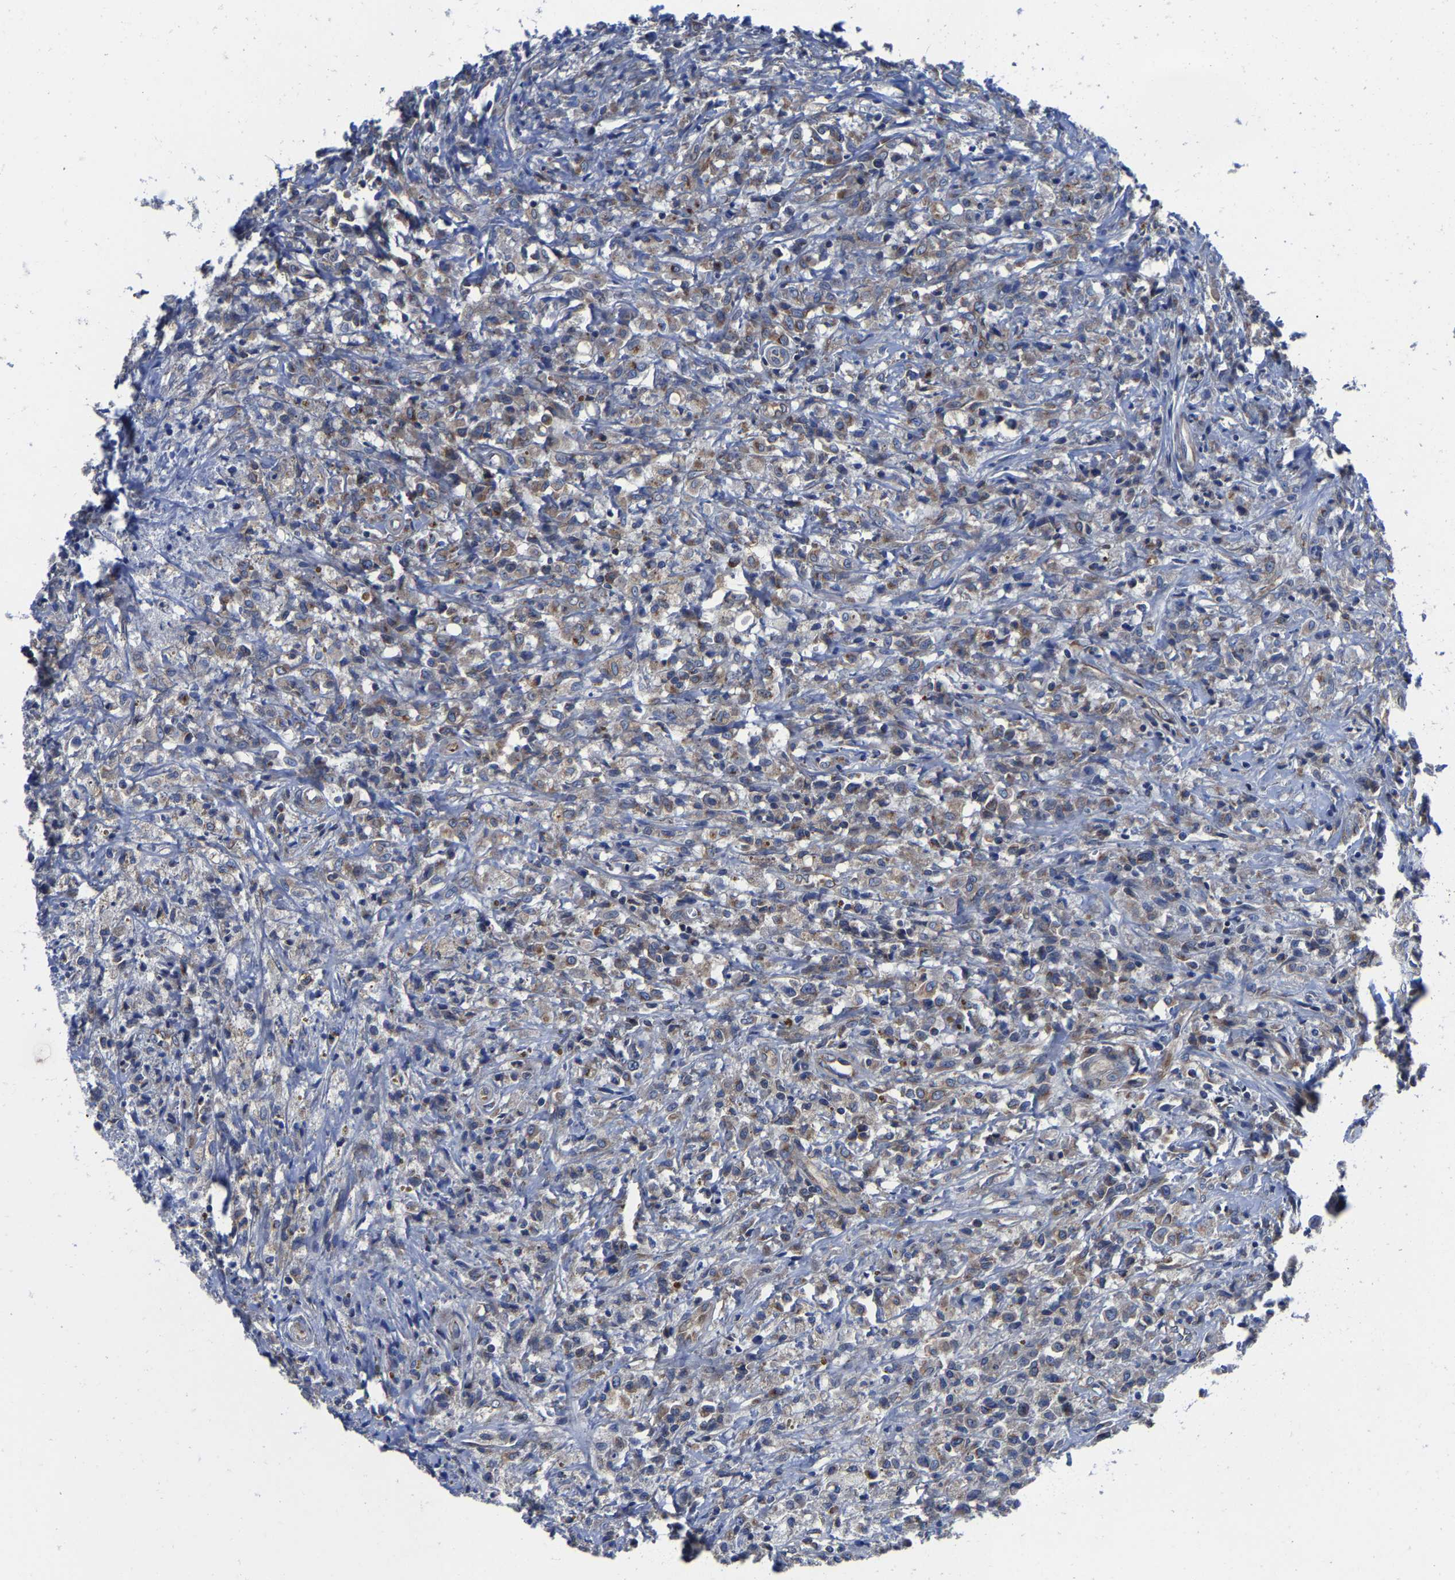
{"staining": {"intensity": "weak", "quantity": ">75%", "location": "cytoplasmic/membranous"}, "tissue": "testis cancer", "cell_type": "Tumor cells", "image_type": "cancer", "snomed": [{"axis": "morphology", "description": "Carcinoma, Embryonal, NOS"}, {"axis": "topography", "description": "Testis"}], "caption": "A micrograph showing weak cytoplasmic/membranous expression in about >75% of tumor cells in embryonal carcinoma (testis), as visualized by brown immunohistochemical staining.", "gene": "EBAG9", "patient": {"sex": "male", "age": 2}}